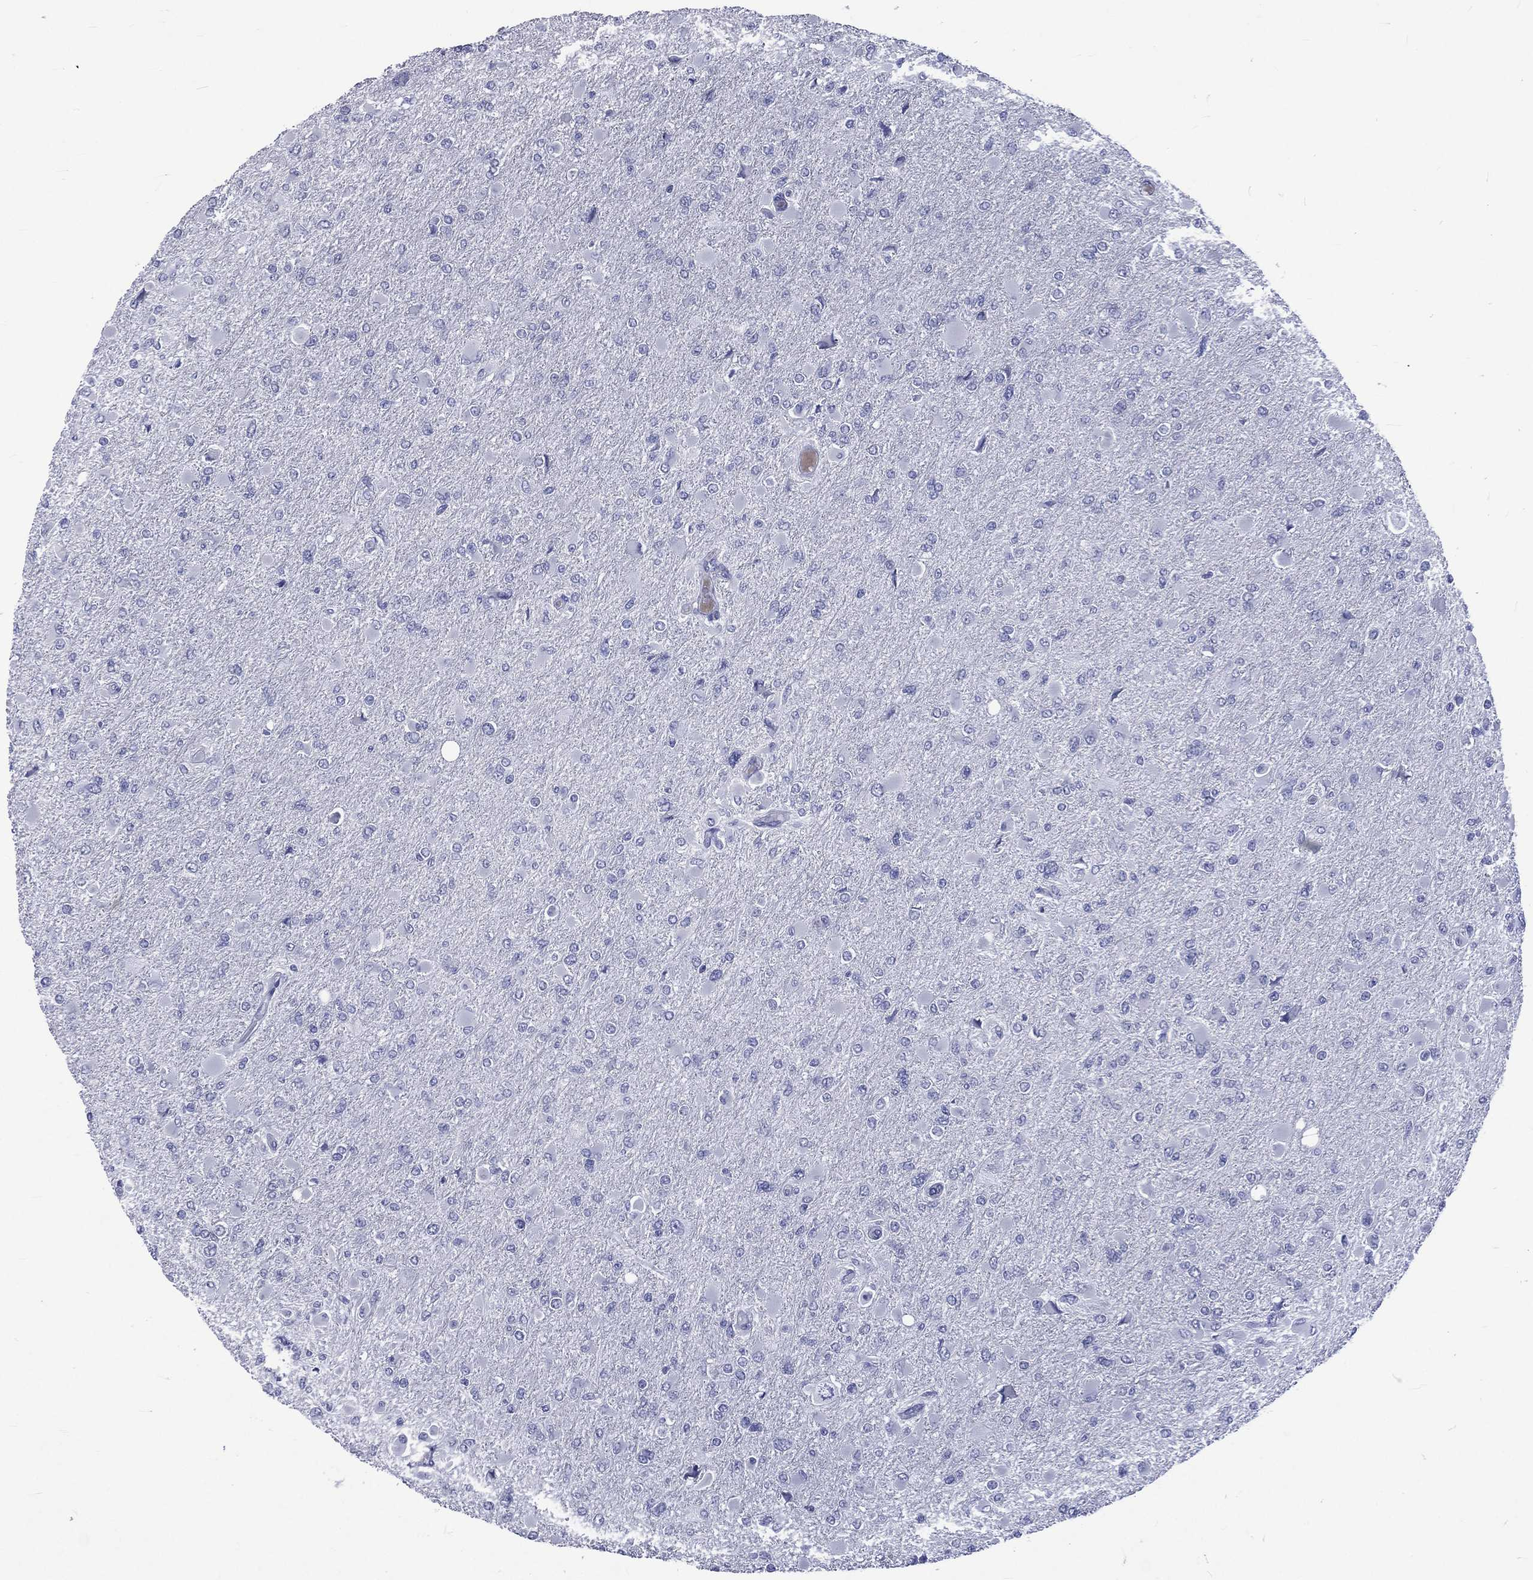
{"staining": {"intensity": "negative", "quantity": "none", "location": "none"}, "tissue": "glioma", "cell_type": "Tumor cells", "image_type": "cancer", "snomed": [{"axis": "morphology", "description": "Glioma, malignant, High grade"}, {"axis": "topography", "description": "Cerebral cortex"}], "caption": "DAB immunohistochemical staining of human glioma demonstrates no significant positivity in tumor cells.", "gene": "ELANE", "patient": {"sex": "female", "age": 36}}